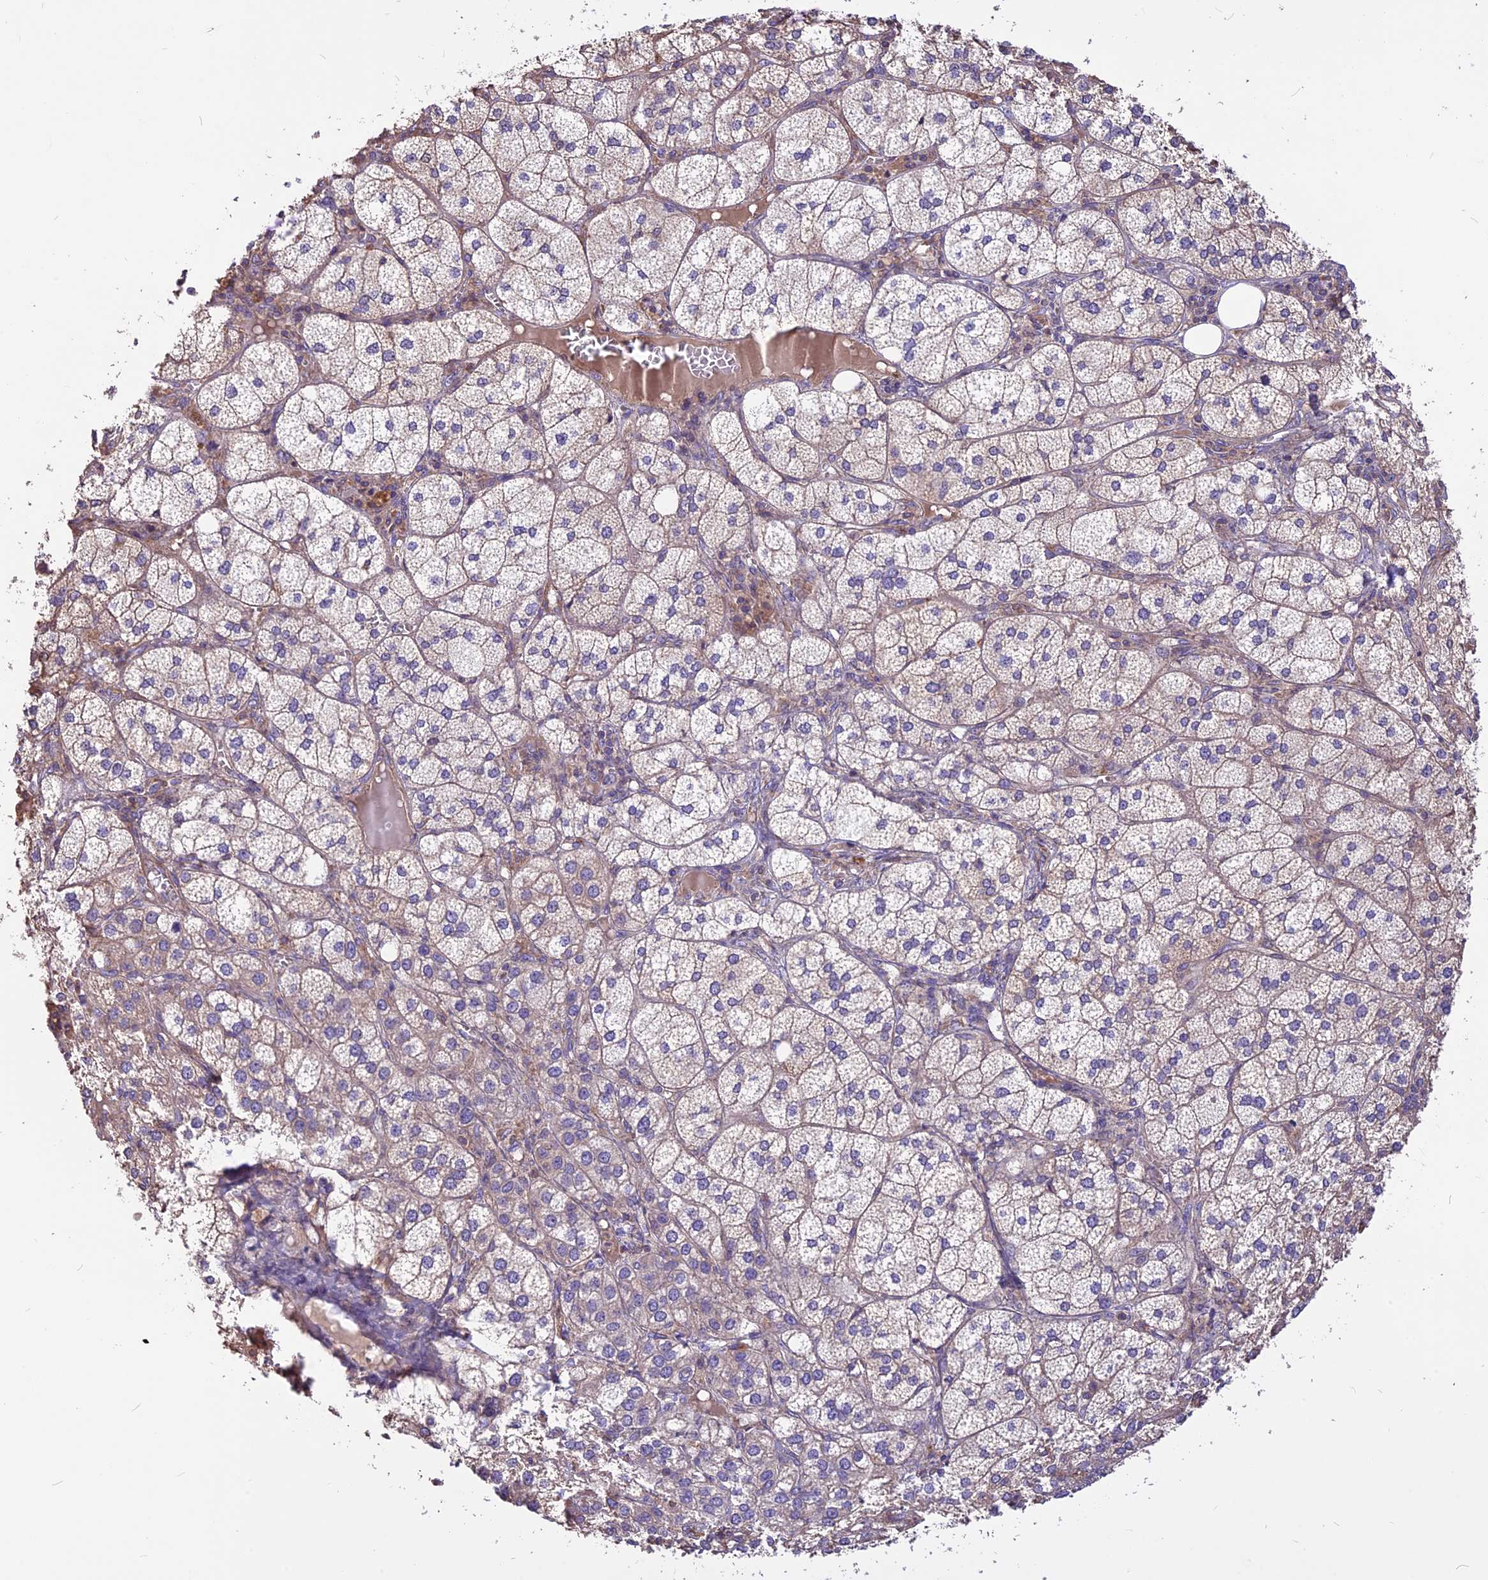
{"staining": {"intensity": "moderate", "quantity": "25%-75%", "location": "cytoplasmic/membranous"}, "tissue": "adrenal gland", "cell_type": "Glandular cells", "image_type": "normal", "snomed": [{"axis": "morphology", "description": "Normal tissue, NOS"}, {"axis": "topography", "description": "Adrenal gland"}], "caption": "Protein expression analysis of normal adrenal gland reveals moderate cytoplasmic/membranous expression in approximately 25%-75% of glandular cells. The protein is shown in brown color, while the nuclei are stained blue.", "gene": "ANO3", "patient": {"sex": "female", "age": 61}}